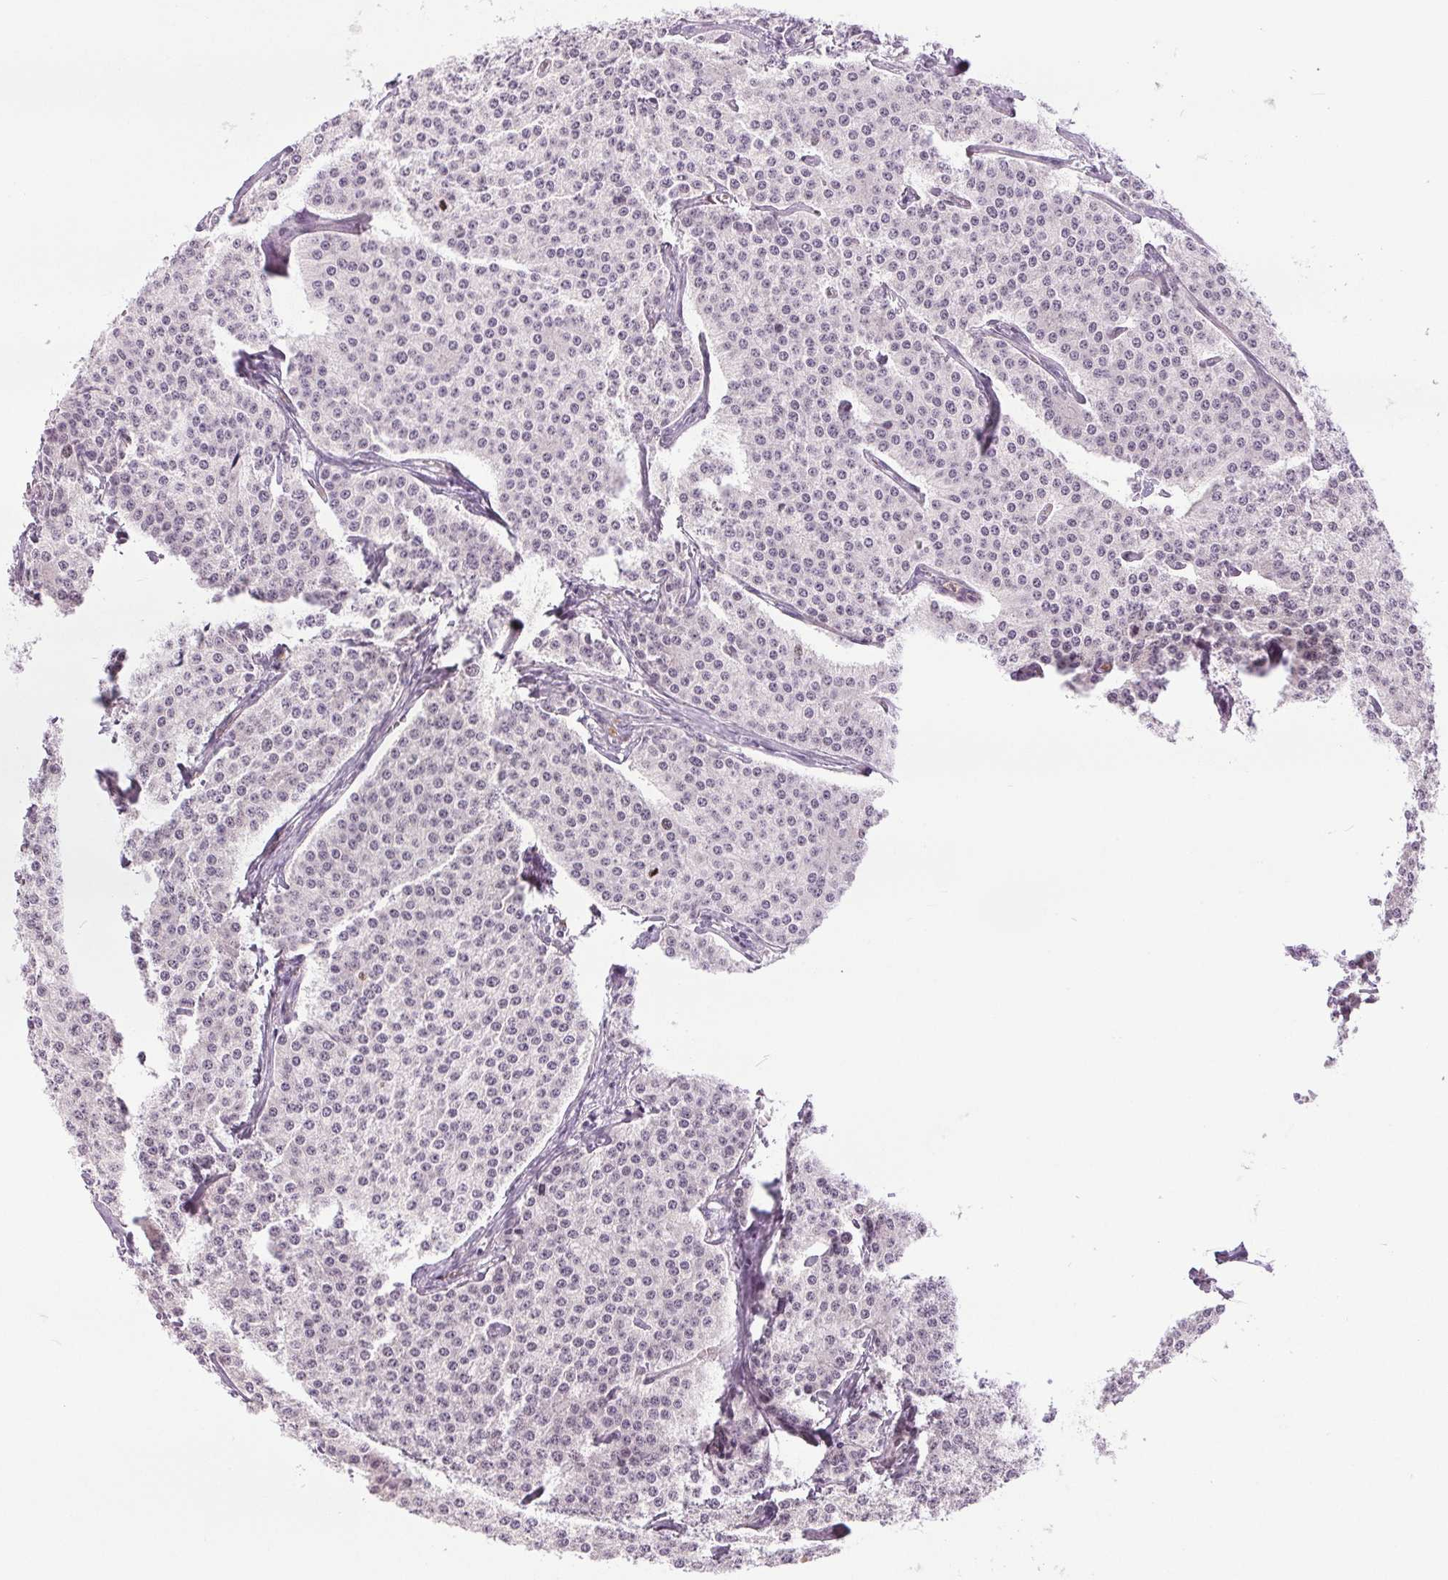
{"staining": {"intensity": "negative", "quantity": "none", "location": "none"}, "tissue": "carcinoid", "cell_type": "Tumor cells", "image_type": "cancer", "snomed": [{"axis": "morphology", "description": "Carcinoid, malignant, NOS"}, {"axis": "topography", "description": "Small intestine"}], "caption": "Tumor cells show no significant protein expression in carcinoid.", "gene": "SMIM6", "patient": {"sex": "female", "age": 64}}